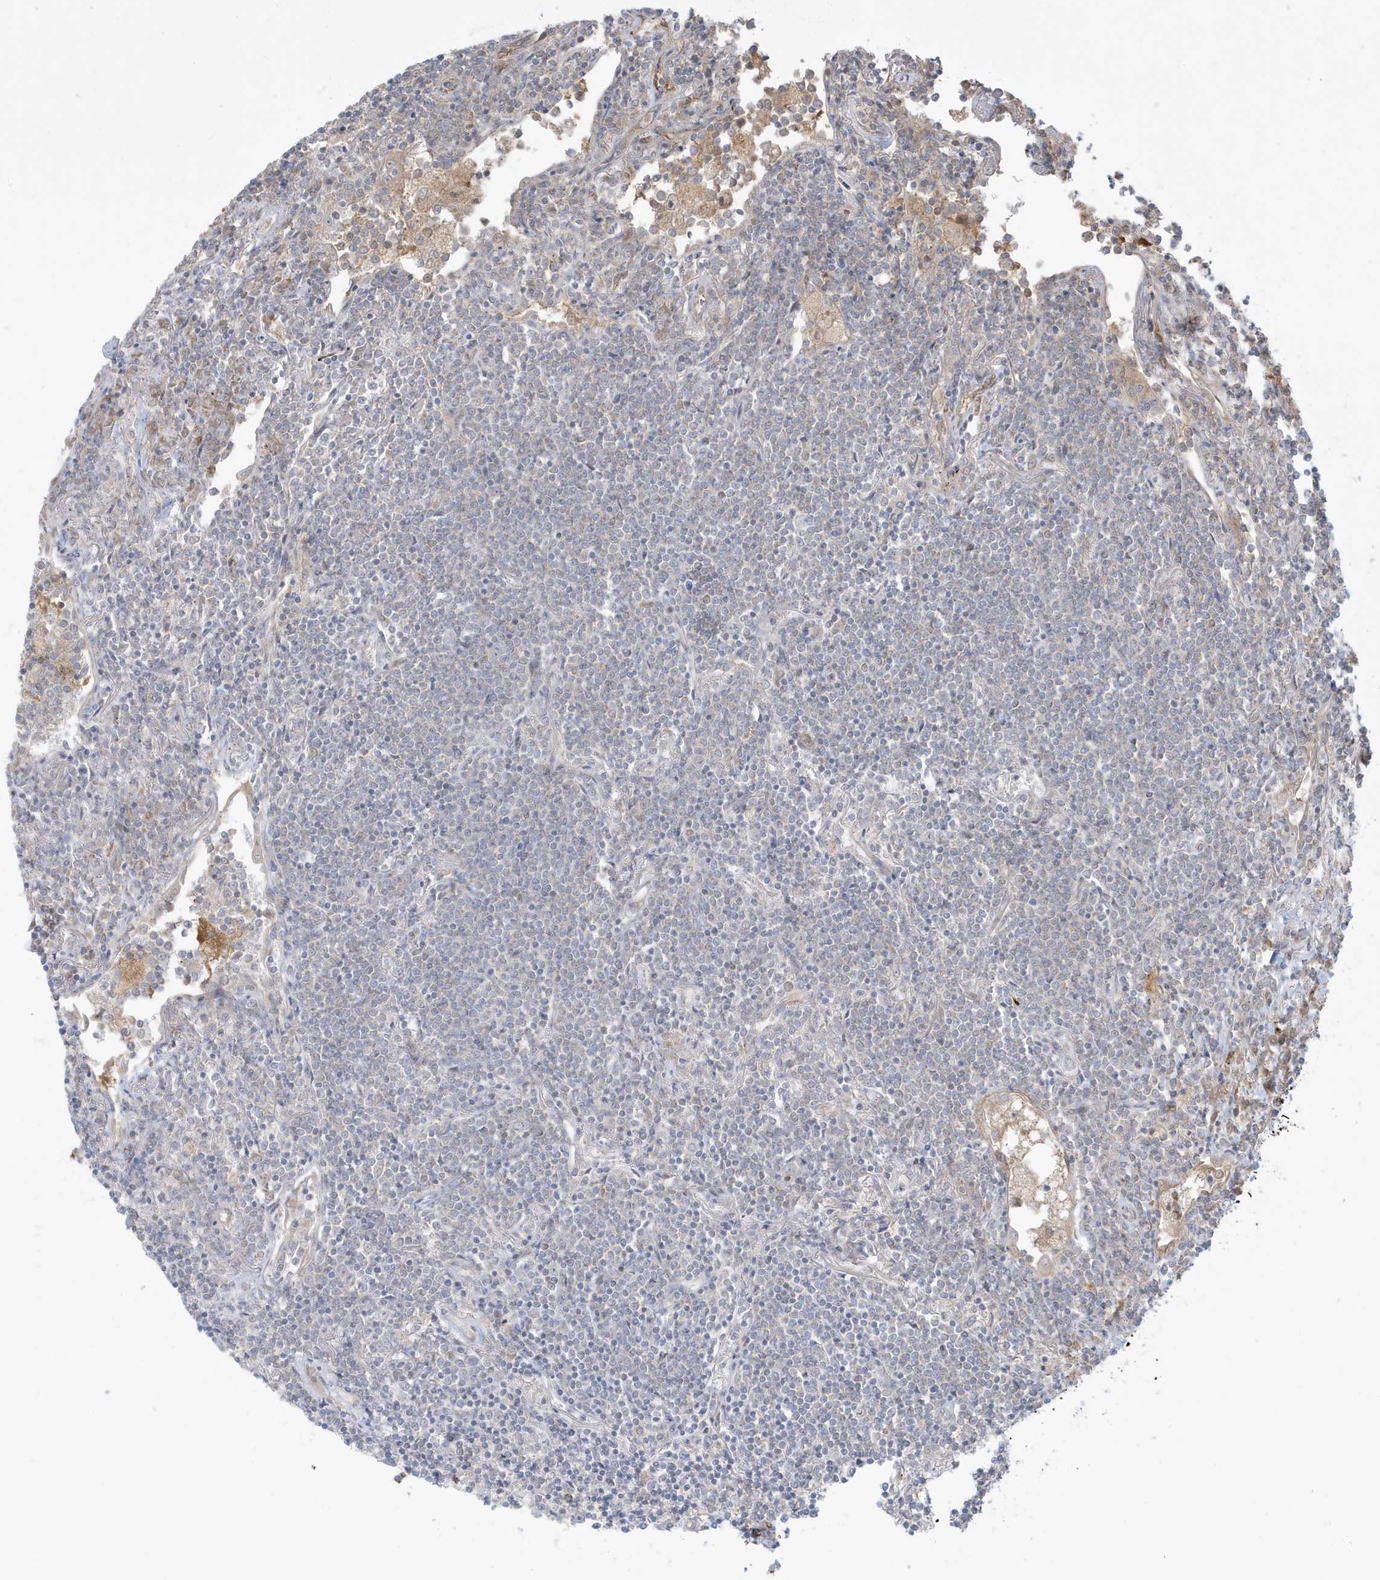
{"staining": {"intensity": "negative", "quantity": "none", "location": "none"}, "tissue": "lymphoma", "cell_type": "Tumor cells", "image_type": "cancer", "snomed": [{"axis": "morphology", "description": "Malignant lymphoma, non-Hodgkin's type, Low grade"}, {"axis": "topography", "description": "Lung"}], "caption": "Image shows no protein staining in tumor cells of low-grade malignant lymphoma, non-Hodgkin's type tissue.", "gene": "IFT57", "patient": {"sex": "female", "age": 71}}